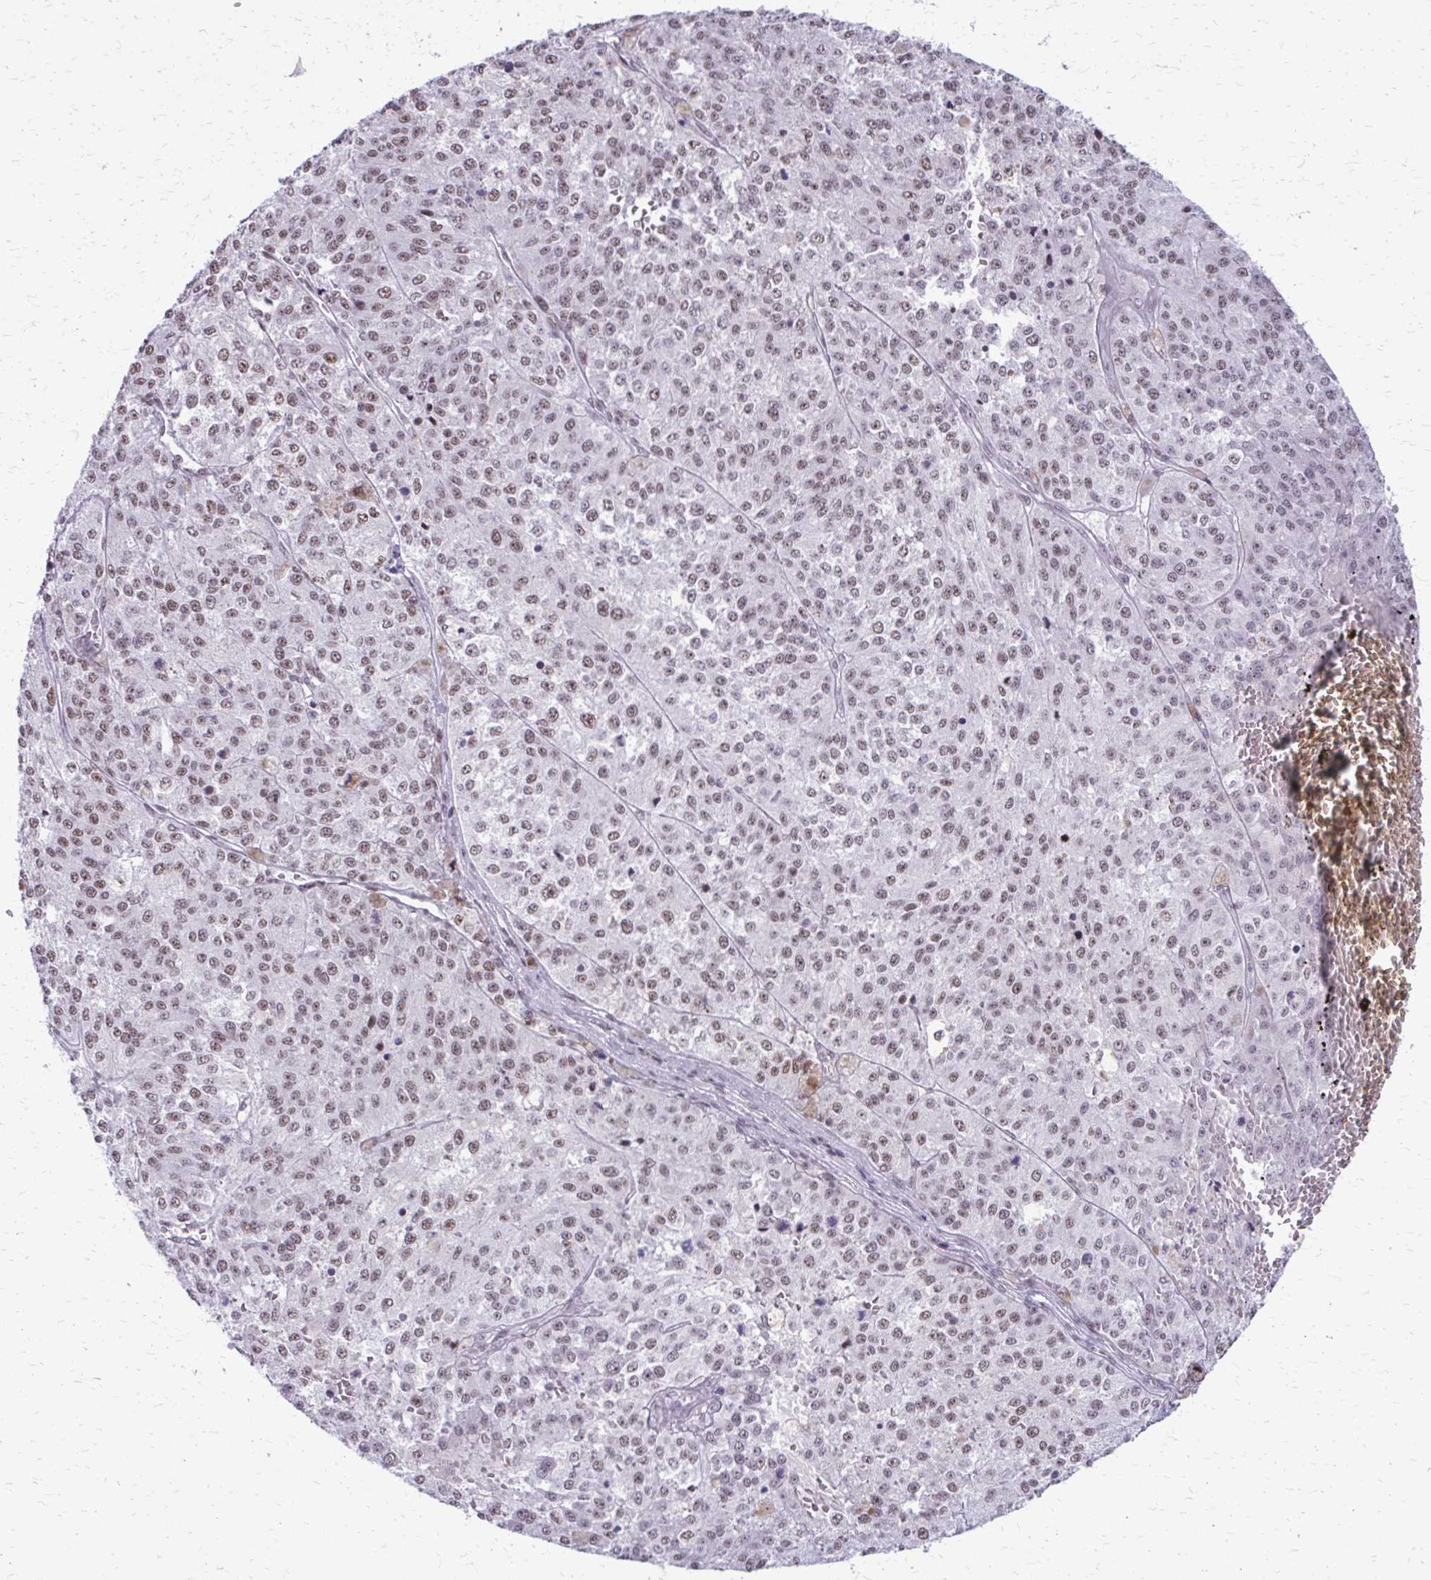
{"staining": {"intensity": "weak", "quantity": ">75%", "location": "nuclear"}, "tissue": "melanoma", "cell_type": "Tumor cells", "image_type": "cancer", "snomed": [{"axis": "morphology", "description": "Malignant melanoma, Metastatic site"}, {"axis": "topography", "description": "Lymph node"}], "caption": "Approximately >75% of tumor cells in melanoma show weak nuclear protein positivity as visualized by brown immunohistochemical staining.", "gene": "SS18", "patient": {"sex": "female", "age": 64}}